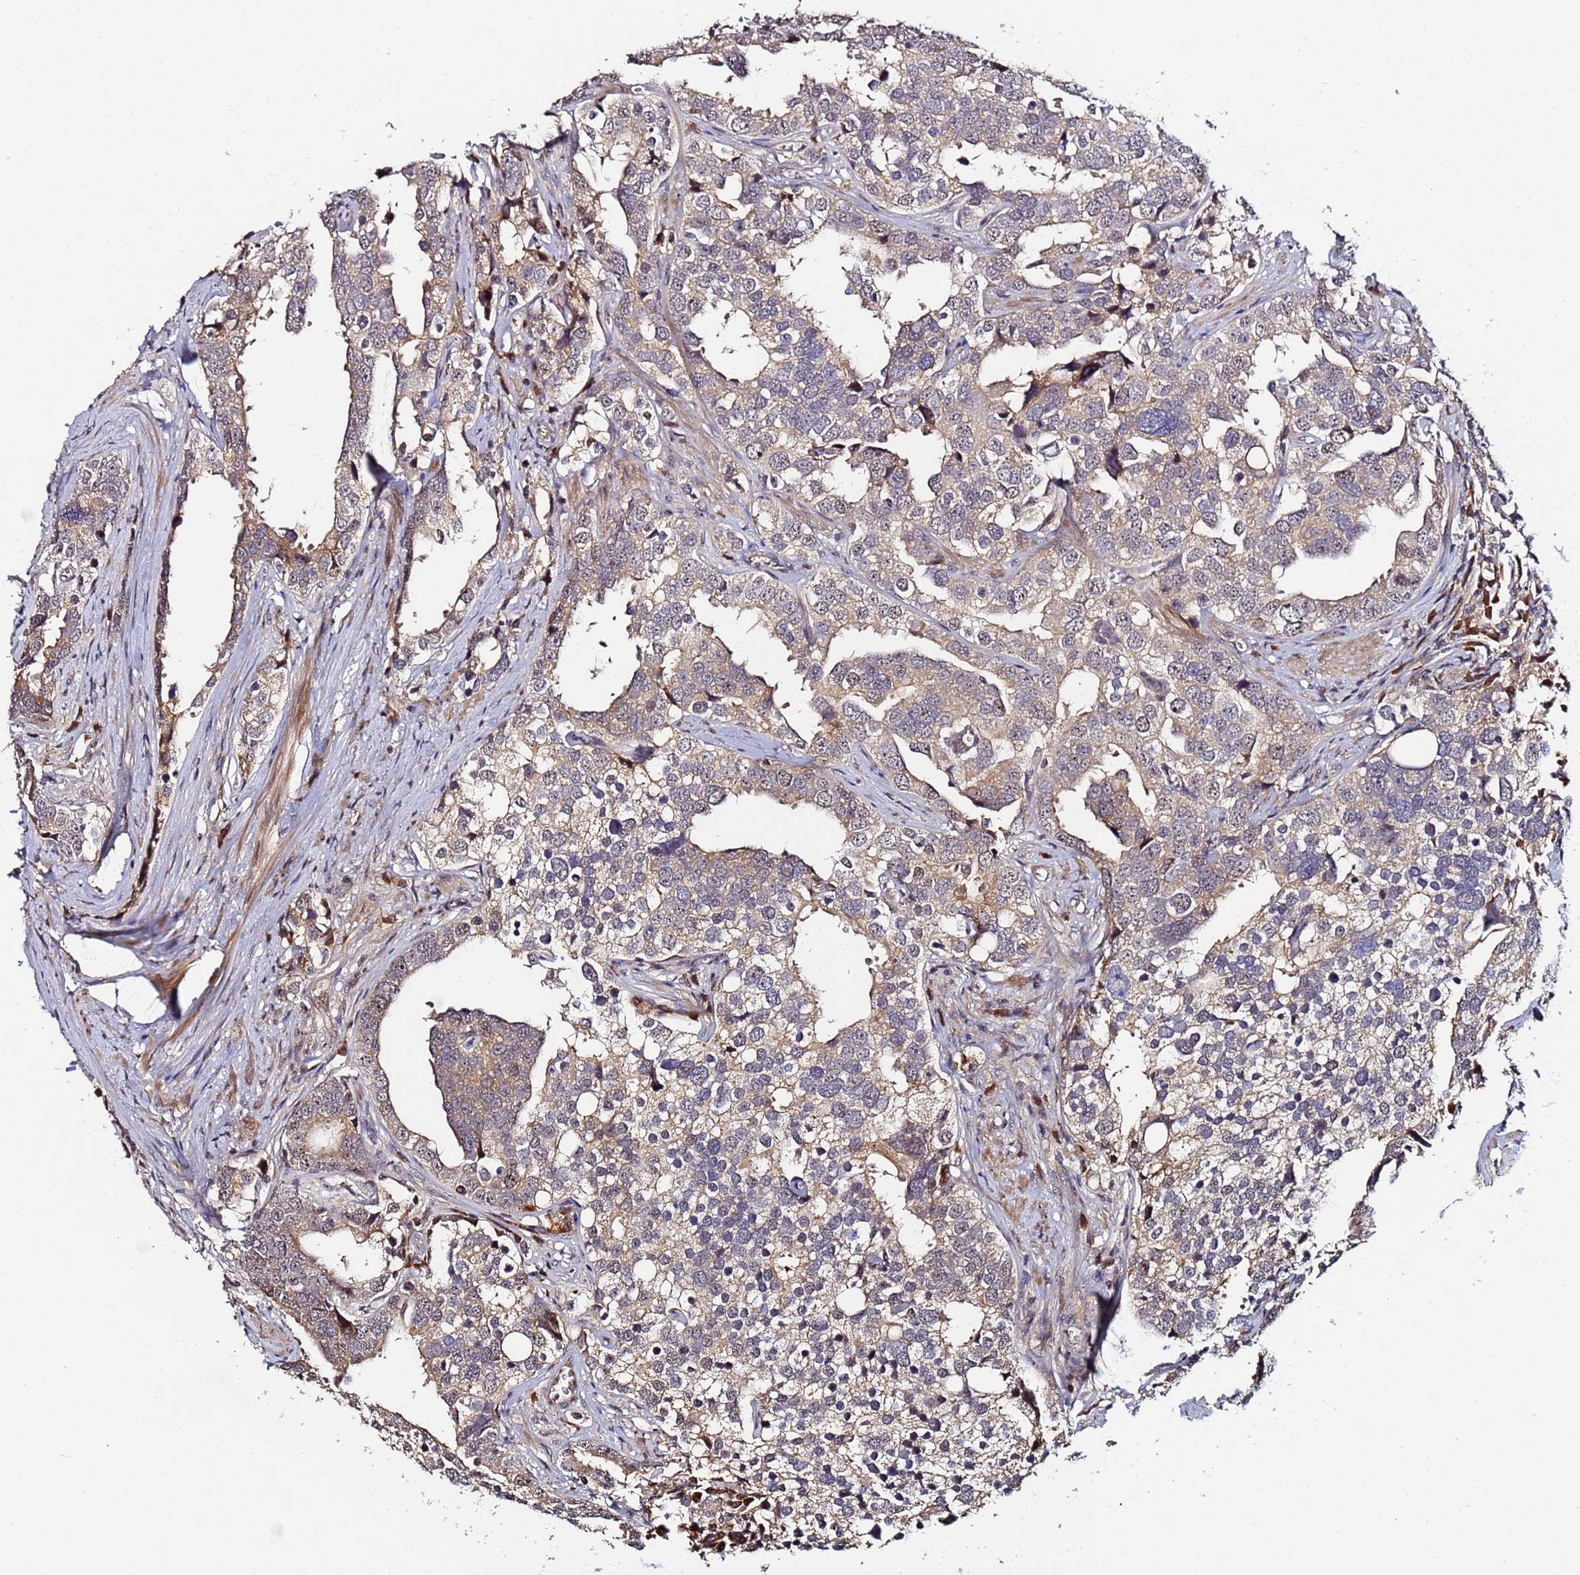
{"staining": {"intensity": "moderate", "quantity": "25%-75%", "location": "cytoplasmic/membranous"}, "tissue": "prostate cancer", "cell_type": "Tumor cells", "image_type": "cancer", "snomed": [{"axis": "morphology", "description": "Adenocarcinoma, High grade"}, {"axis": "topography", "description": "Prostate"}], "caption": "DAB (3,3'-diaminobenzidine) immunohistochemical staining of human adenocarcinoma (high-grade) (prostate) shows moderate cytoplasmic/membranous protein positivity in approximately 25%-75% of tumor cells. The staining is performed using DAB brown chromogen to label protein expression. The nuclei are counter-stained blue using hematoxylin.", "gene": "OSER1", "patient": {"sex": "male", "age": 71}}